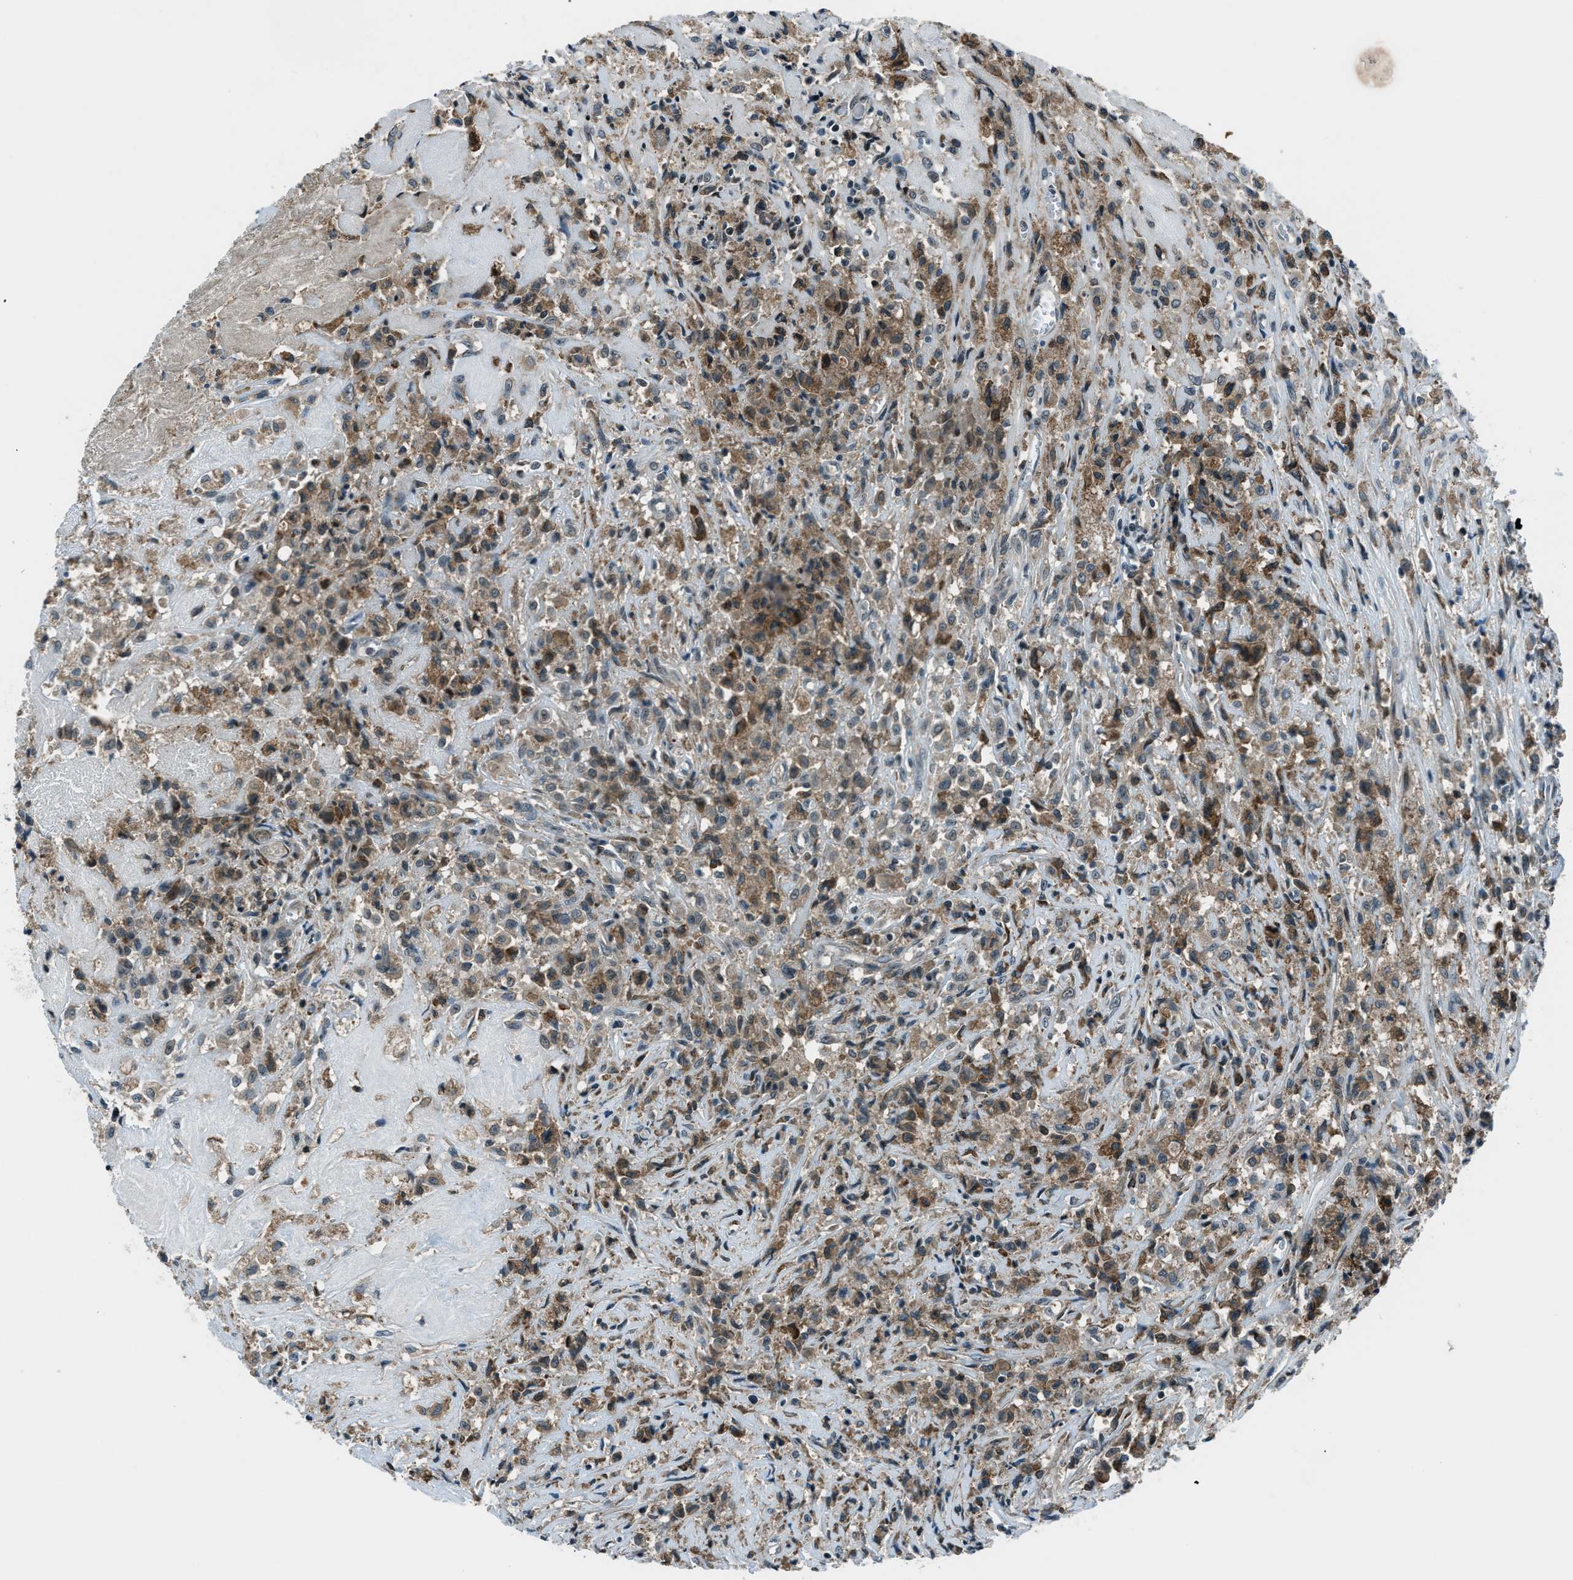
{"staining": {"intensity": "weak", "quantity": ">75%", "location": "cytoplasmic/membranous"}, "tissue": "testis cancer", "cell_type": "Tumor cells", "image_type": "cancer", "snomed": [{"axis": "morphology", "description": "Carcinoma, Embryonal, NOS"}, {"axis": "topography", "description": "Testis"}], "caption": "Immunohistochemical staining of embryonal carcinoma (testis) exhibits low levels of weak cytoplasmic/membranous expression in about >75% of tumor cells.", "gene": "ACTL9", "patient": {"sex": "male", "age": 2}}